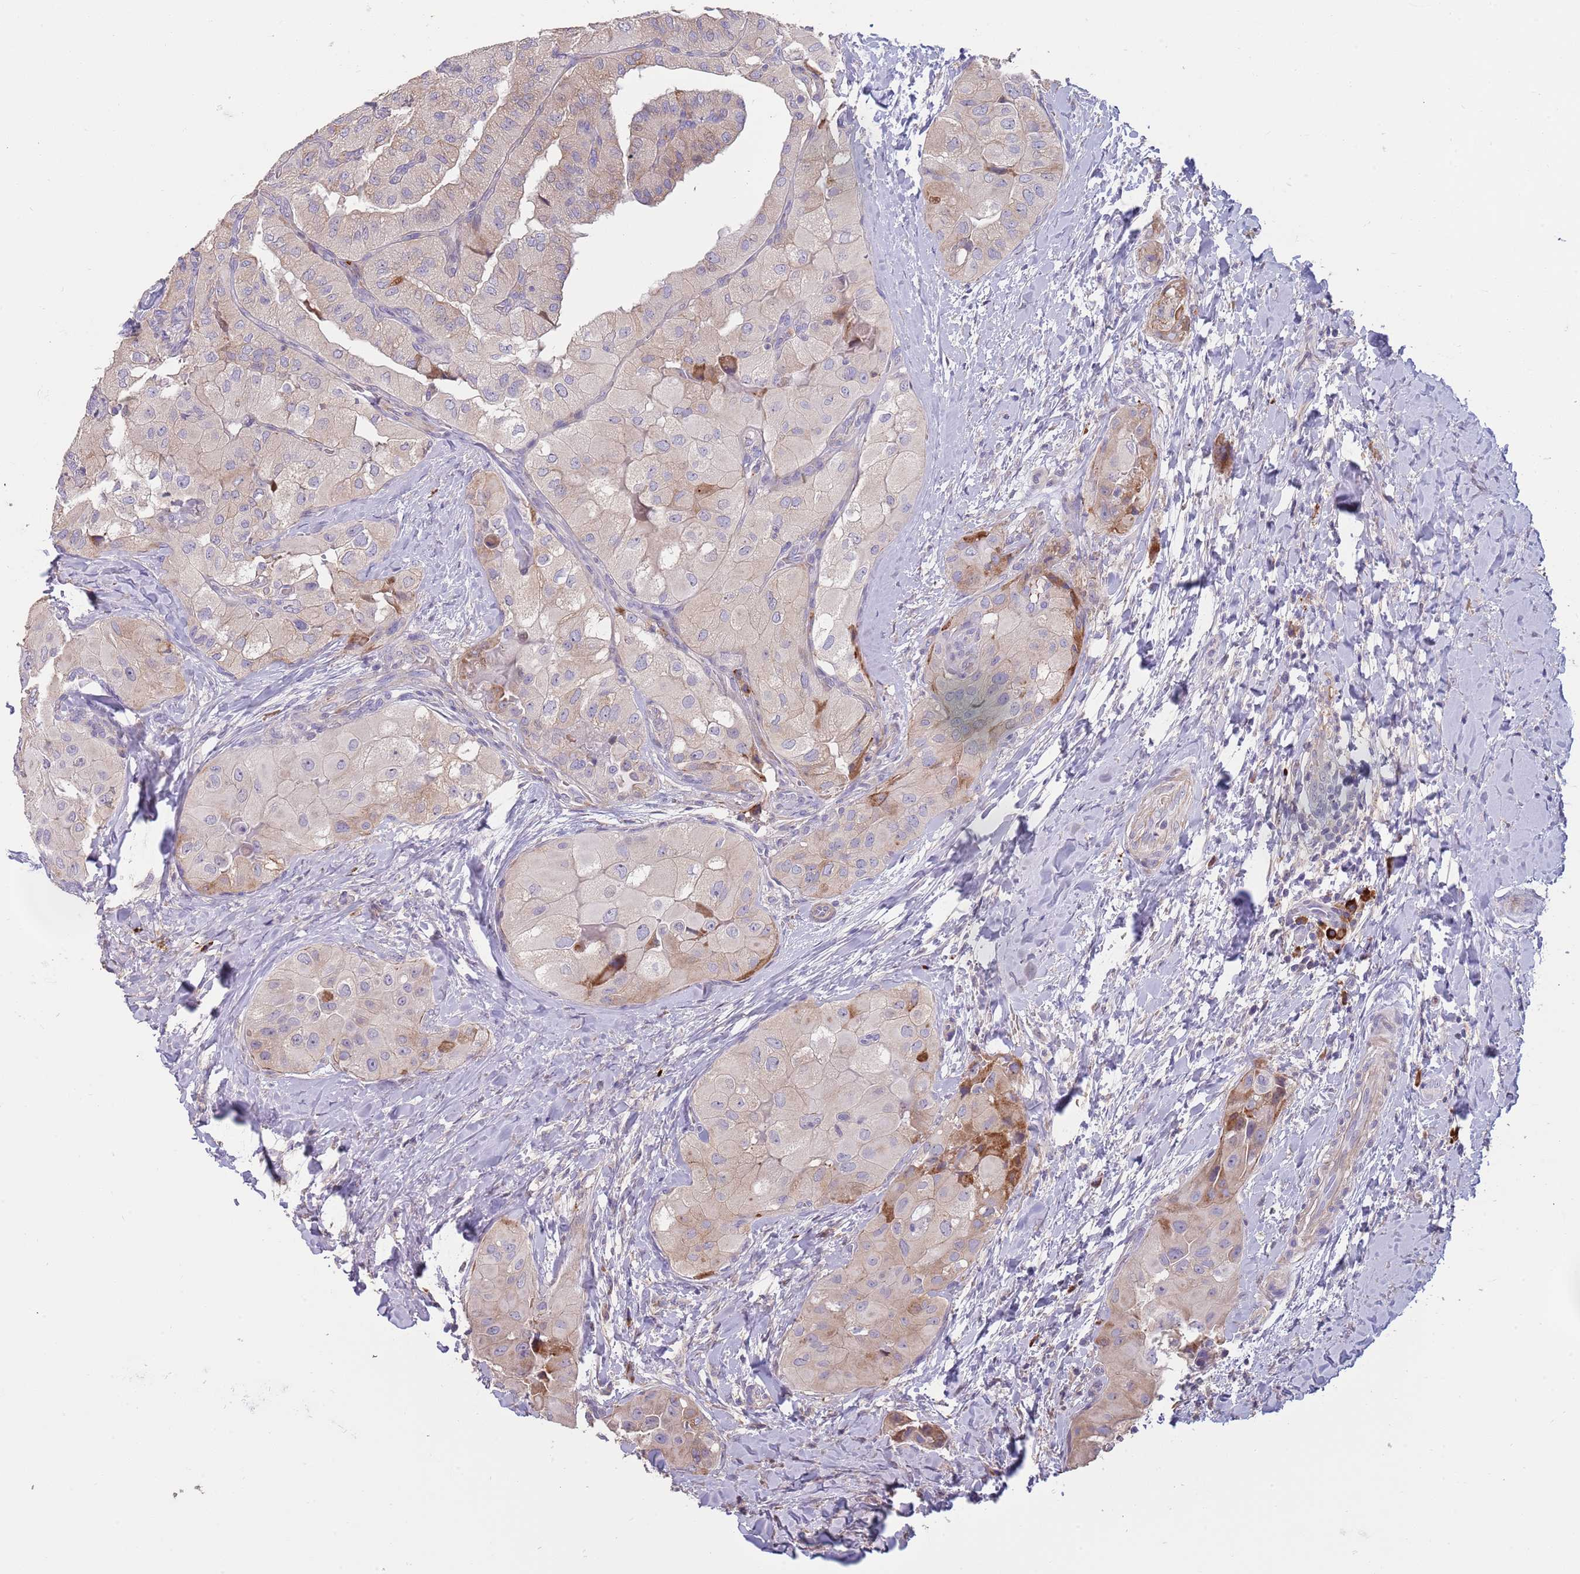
{"staining": {"intensity": "weak", "quantity": "<25%", "location": "cytoplasmic/membranous"}, "tissue": "thyroid cancer", "cell_type": "Tumor cells", "image_type": "cancer", "snomed": [{"axis": "morphology", "description": "Normal tissue, NOS"}, {"axis": "morphology", "description": "Papillary adenocarcinoma, NOS"}, {"axis": "topography", "description": "Thyroid gland"}], "caption": "Tumor cells are negative for protein expression in human thyroid cancer.", "gene": "SUSD1", "patient": {"sex": "female", "age": 59}}